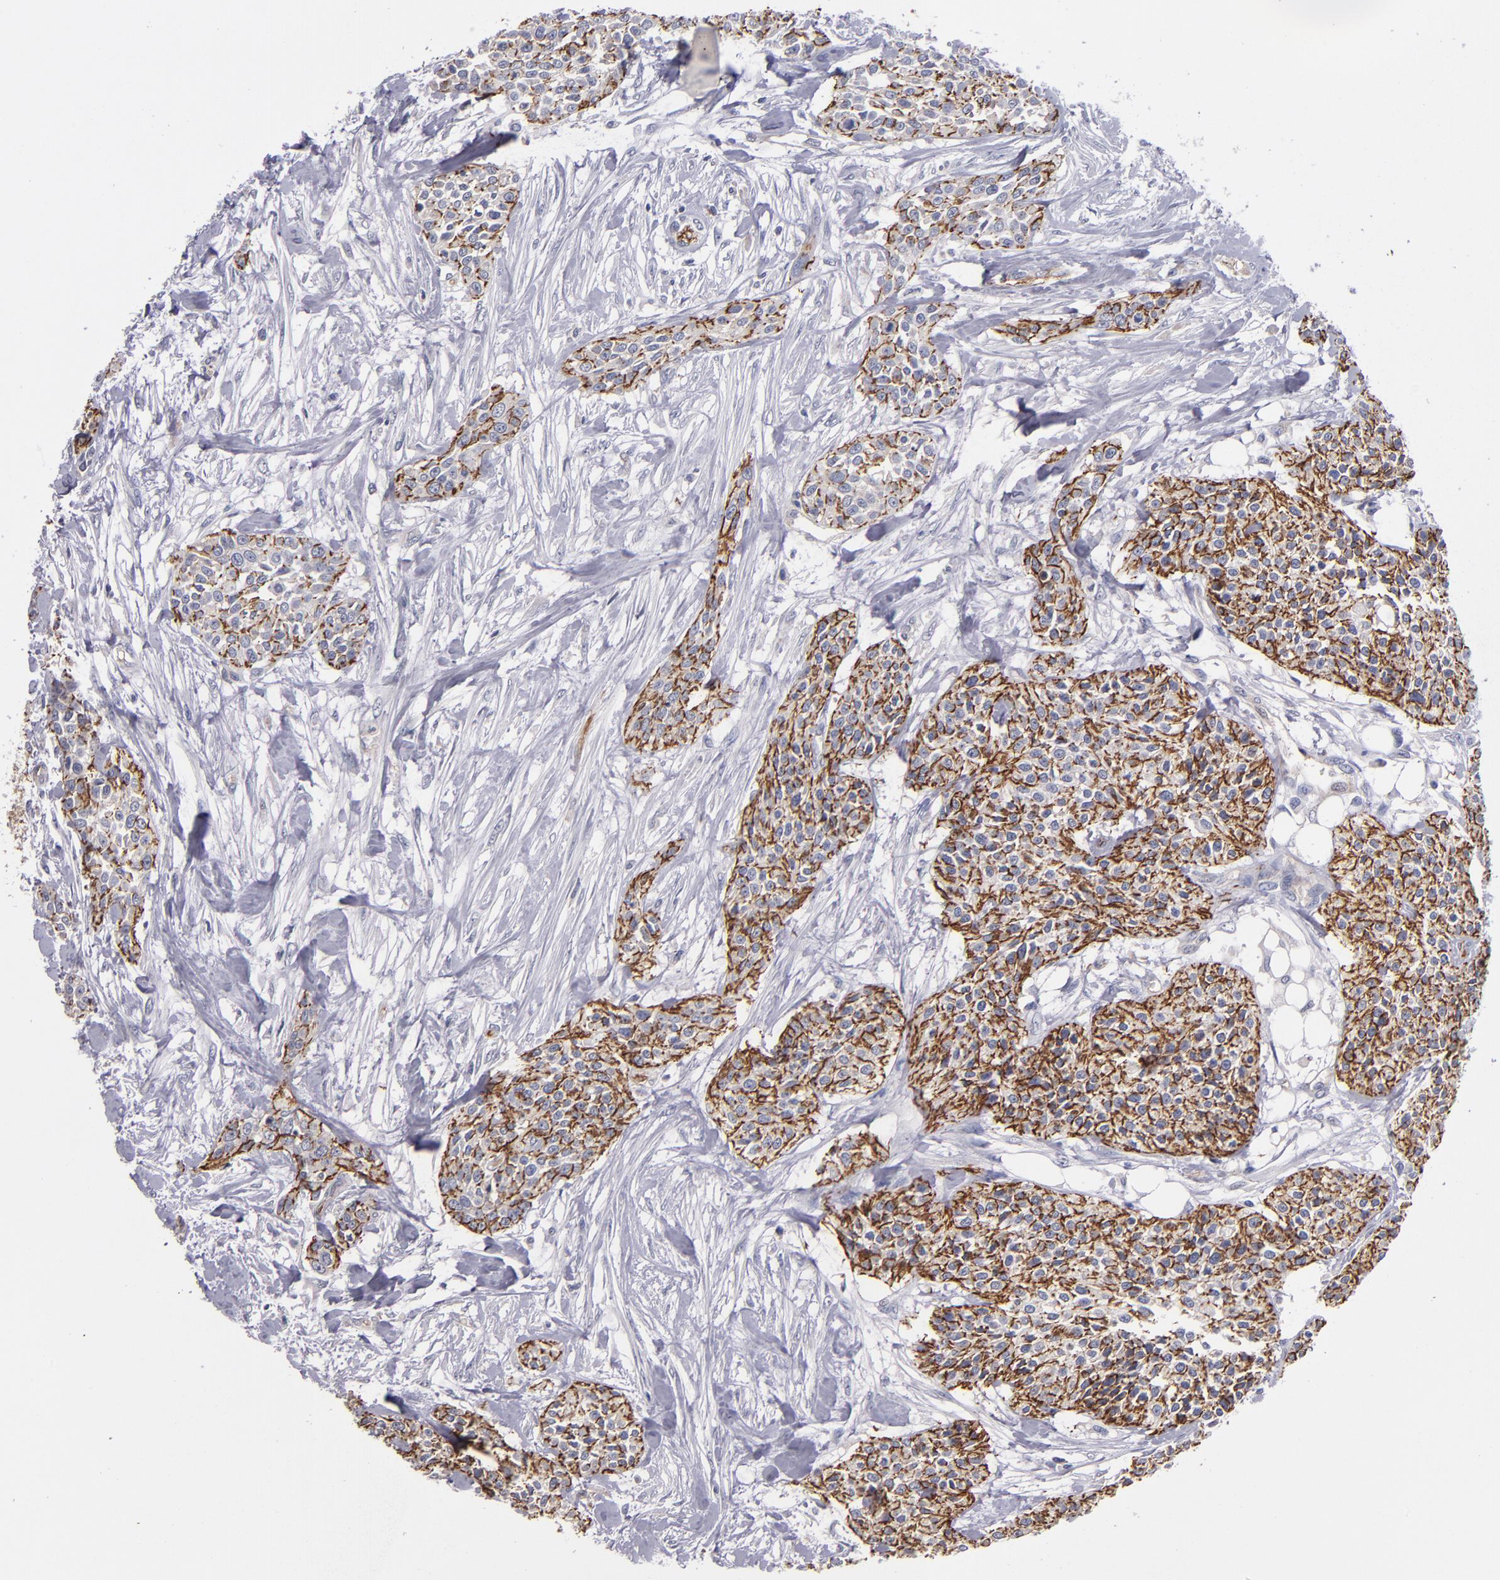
{"staining": {"intensity": "strong", "quantity": ">75%", "location": "cytoplasmic/membranous"}, "tissue": "urothelial cancer", "cell_type": "Tumor cells", "image_type": "cancer", "snomed": [{"axis": "morphology", "description": "Urothelial carcinoma, High grade"}, {"axis": "topography", "description": "Urinary bladder"}], "caption": "Urothelial cancer stained with DAB (3,3'-diaminobenzidine) immunohistochemistry (IHC) demonstrates high levels of strong cytoplasmic/membranous expression in approximately >75% of tumor cells.", "gene": "CLDN5", "patient": {"sex": "male", "age": 56}}